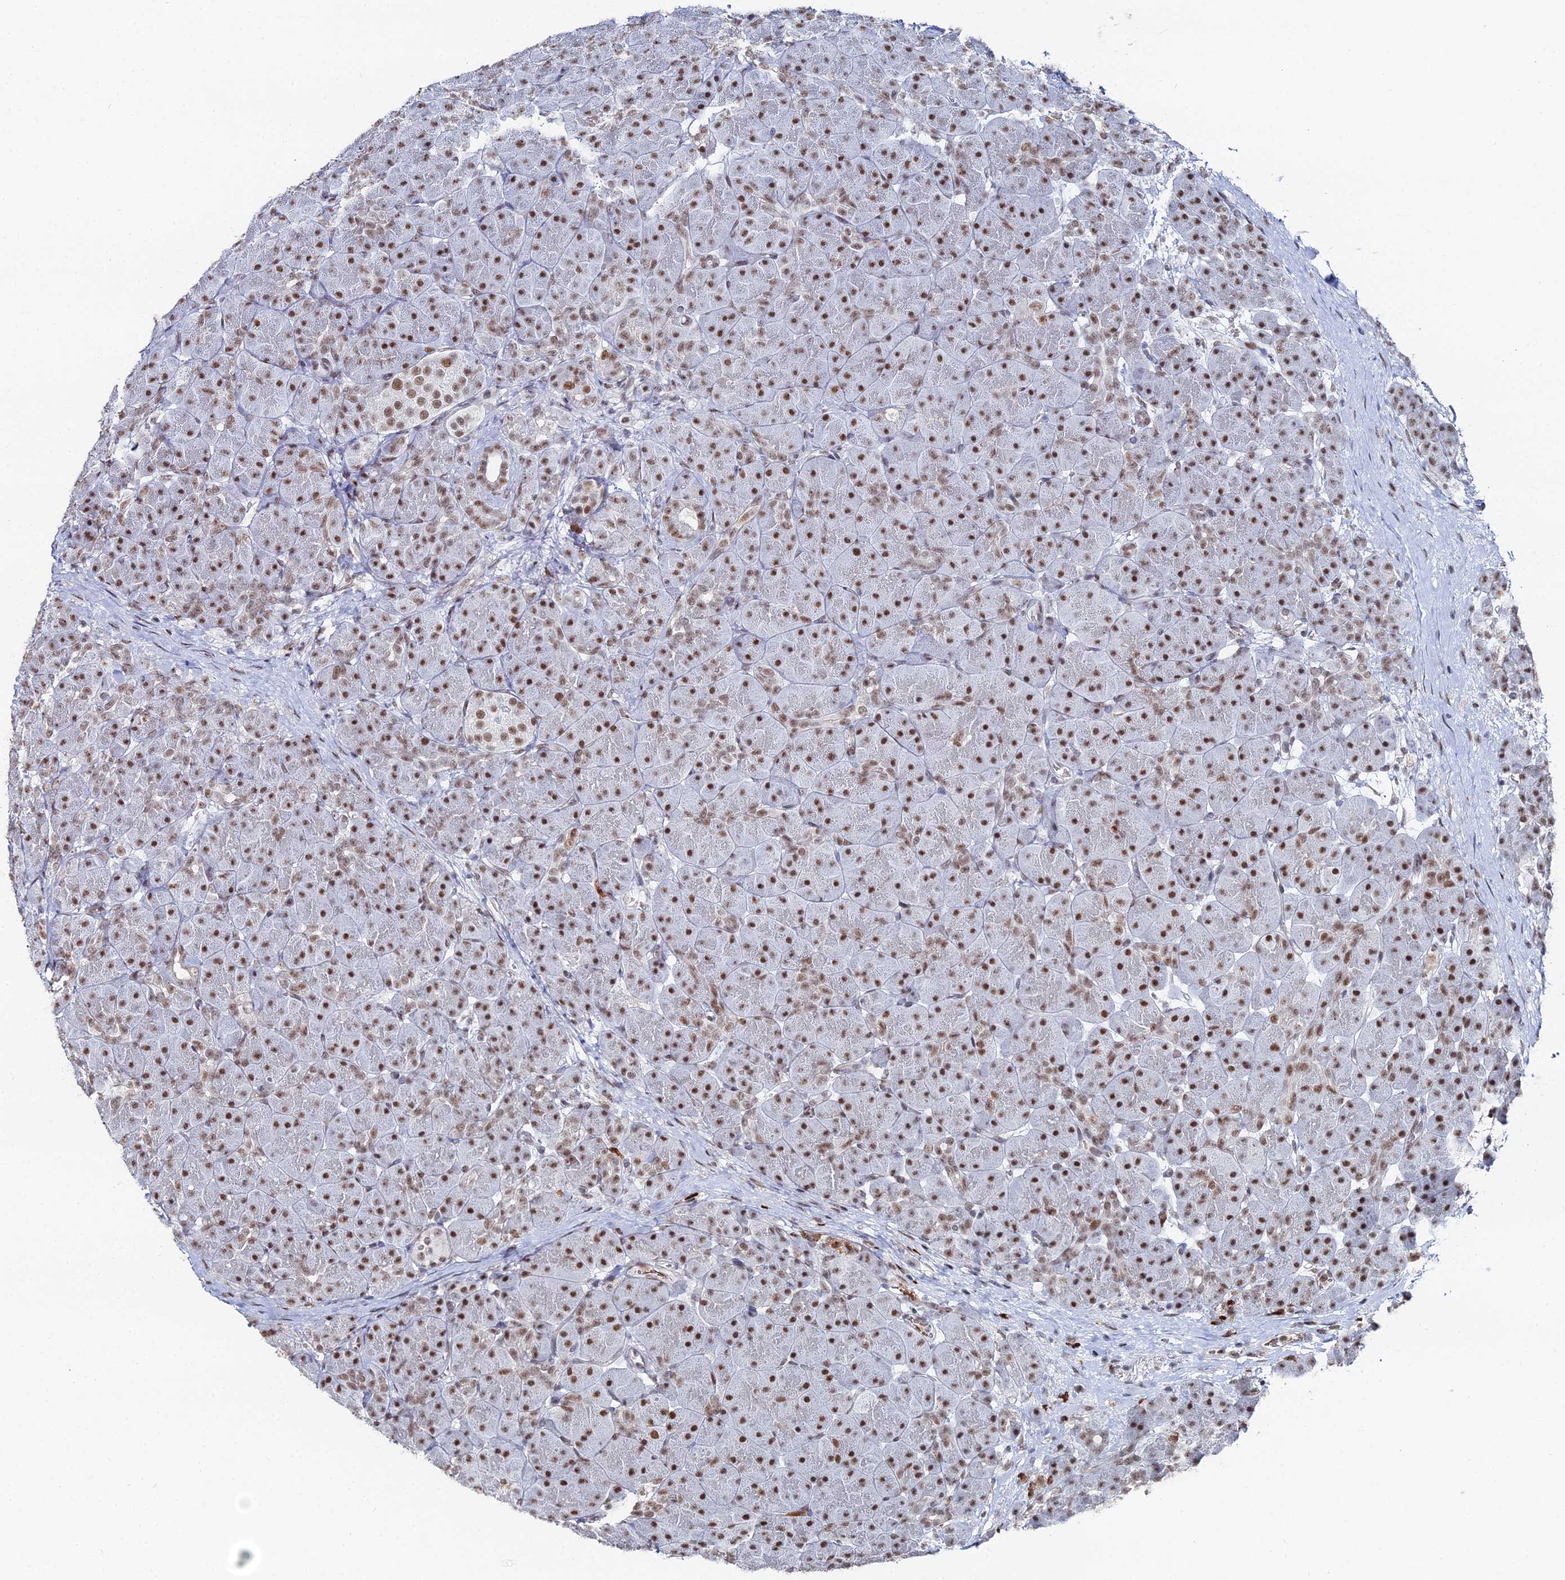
{"staining": {"intensity": "moderate", "quantity": ">75%", "location": "nuclear"}, "tissue": "pancreas", "cell_type": "Exocrine glandular cells", "image_type": "normal", "snomed": [{"axis": "morphology", "description": "Normal tissue, NOS"}, {"axis": "topography", "description": "Pancreas"}], "caption": "Immunohistochemistry (DAB) staining of benign pancreas demonstrates moderate nuclear protein expression in about >75% of exocrine glandular cells. Immunohistochemistry stains the protein in brown and the nuclei are stained blue.", "gene": "GSC2", "patient": {"sex": "male", "age": 66}}